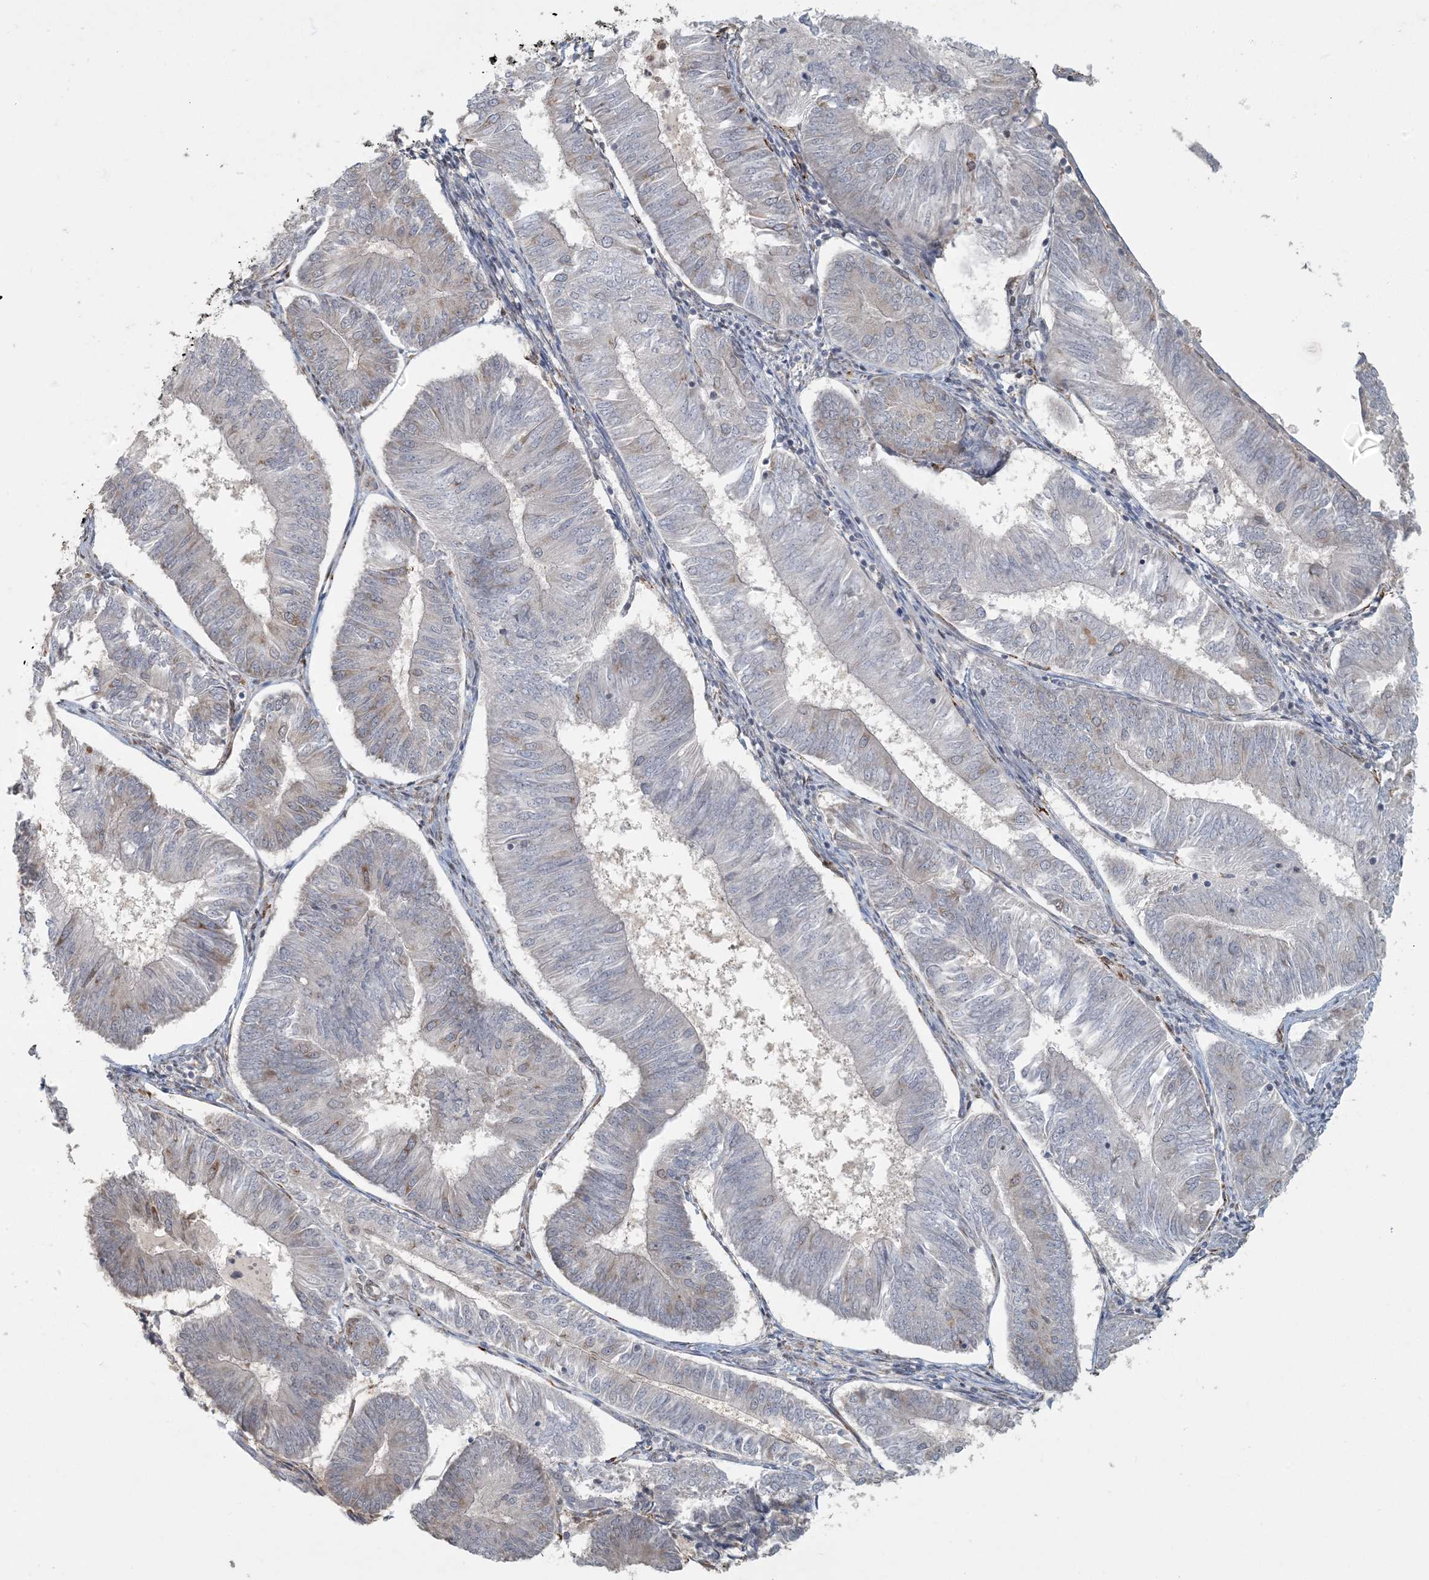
{"staining": {"intensity": "weak", "quantity": "<25%", "location": "cytoplasmic/membranous"}, "tissue": "endometrial cancer", "cell_type": "Tumor cells", "image_type": "cancer", "snomed": [{"axis": "morphology", "description": "Adenocarcinoma, NOS"}, {"axis": "topography", "description": "Endometrium"}], "caption": "This histopathology image is of adenocarcinoma (endometrial) stained with IHC to label a protein in brown with the nuclei are counter-stained blue. There is no expression in tumor cells.", "gene": "AK9", "patient": {"sex": "female", "age": 58}}